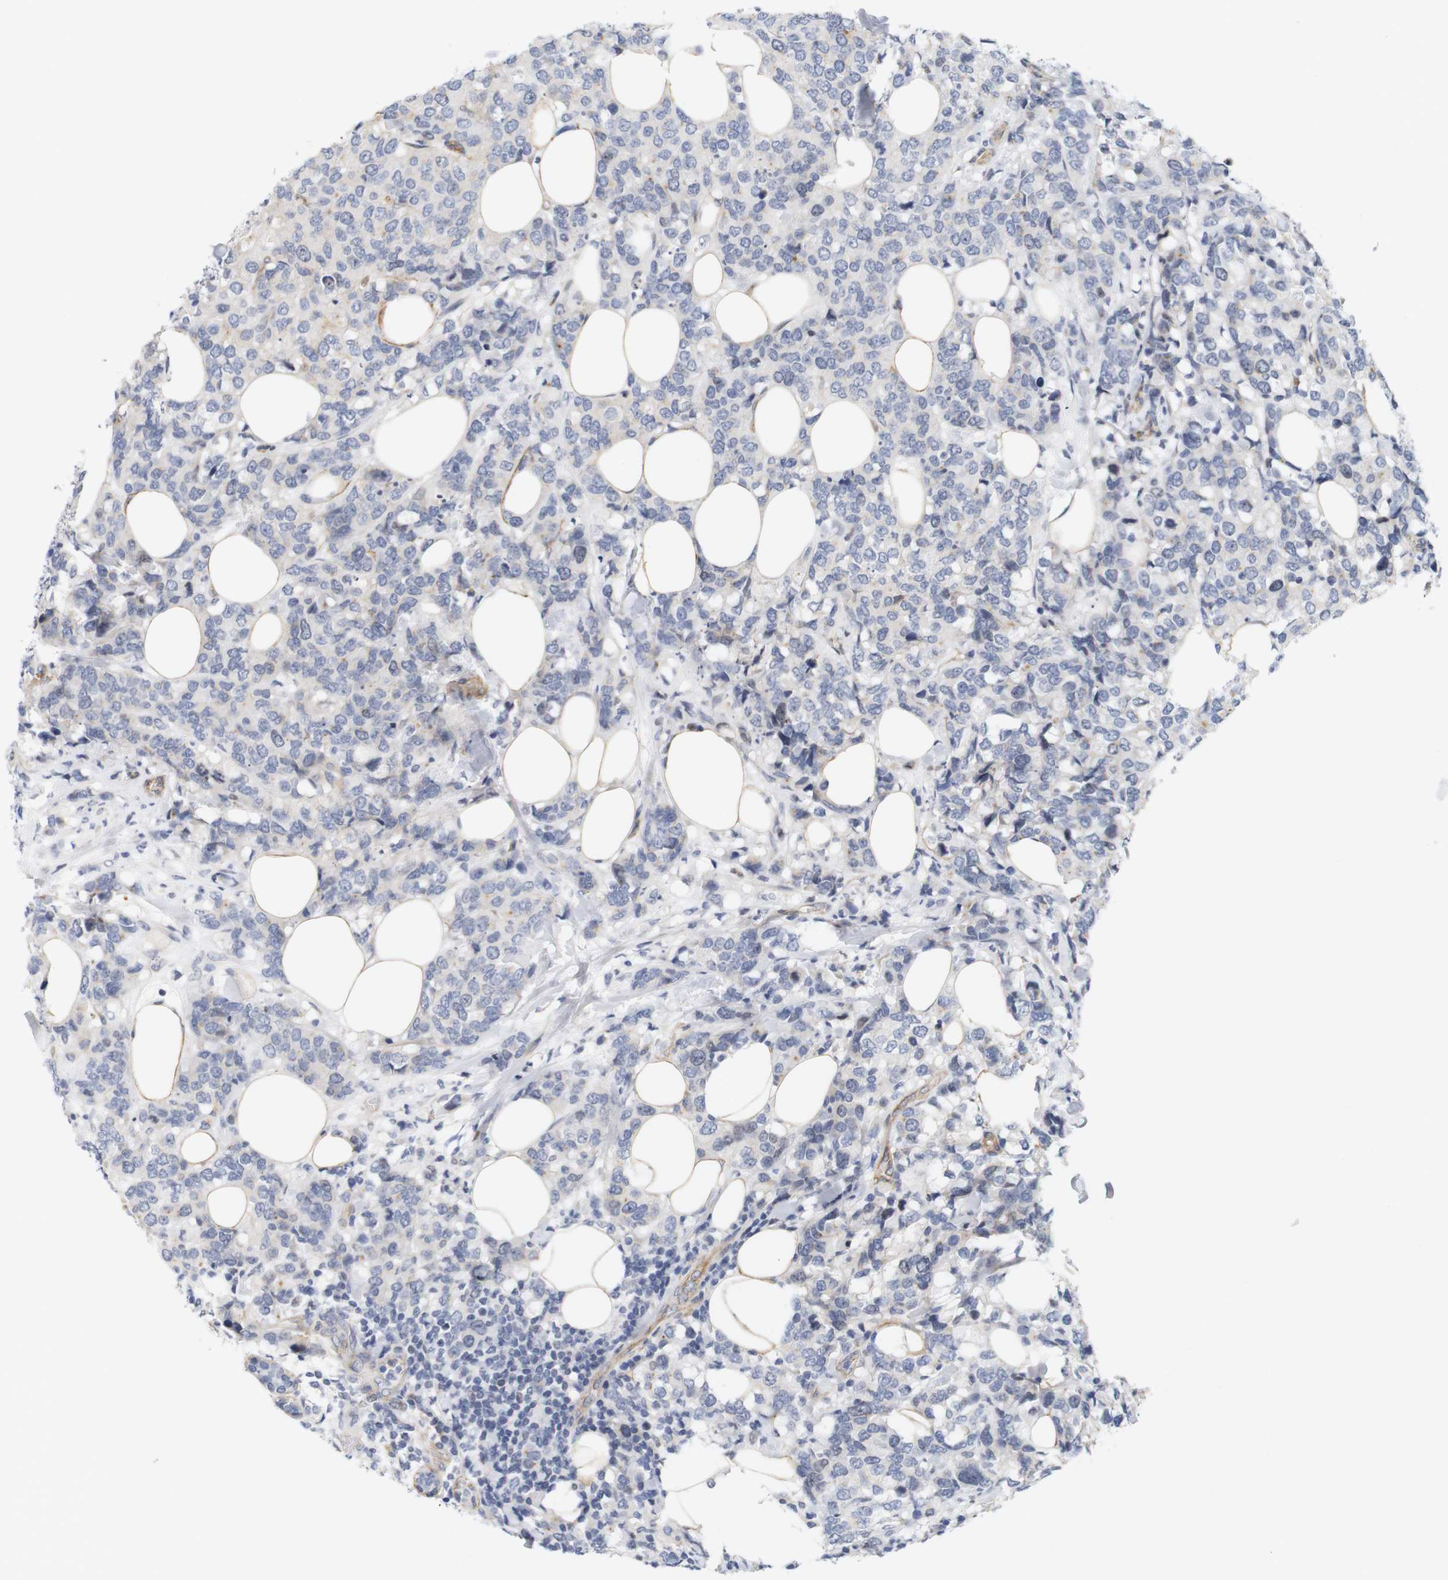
{"staining": {"intensity": "moderate", "quantity": "<25%", "location": "cytoplasmic/membranous"}, "tissue": "breast cancer", "cell_type": "Tumor cells", "image_type": "cancer", "snomed": [{"axis": "morphology", "description": "Lobular carcinoma"}, {"axis": "topography", "description": "Breast"}], "caption": "A high-resolution micrograph shows immunohistochemistry (IHC) staining of lobular carcinoma (breast), which reveals moderate cytoplasmic/membranous expression in about <25% of tumor cells. (brown staining indicates protein expression, while blue staining denotes nuclei).", "gene": "CYB561", "patient": {"sex": "female", "age": 59}}